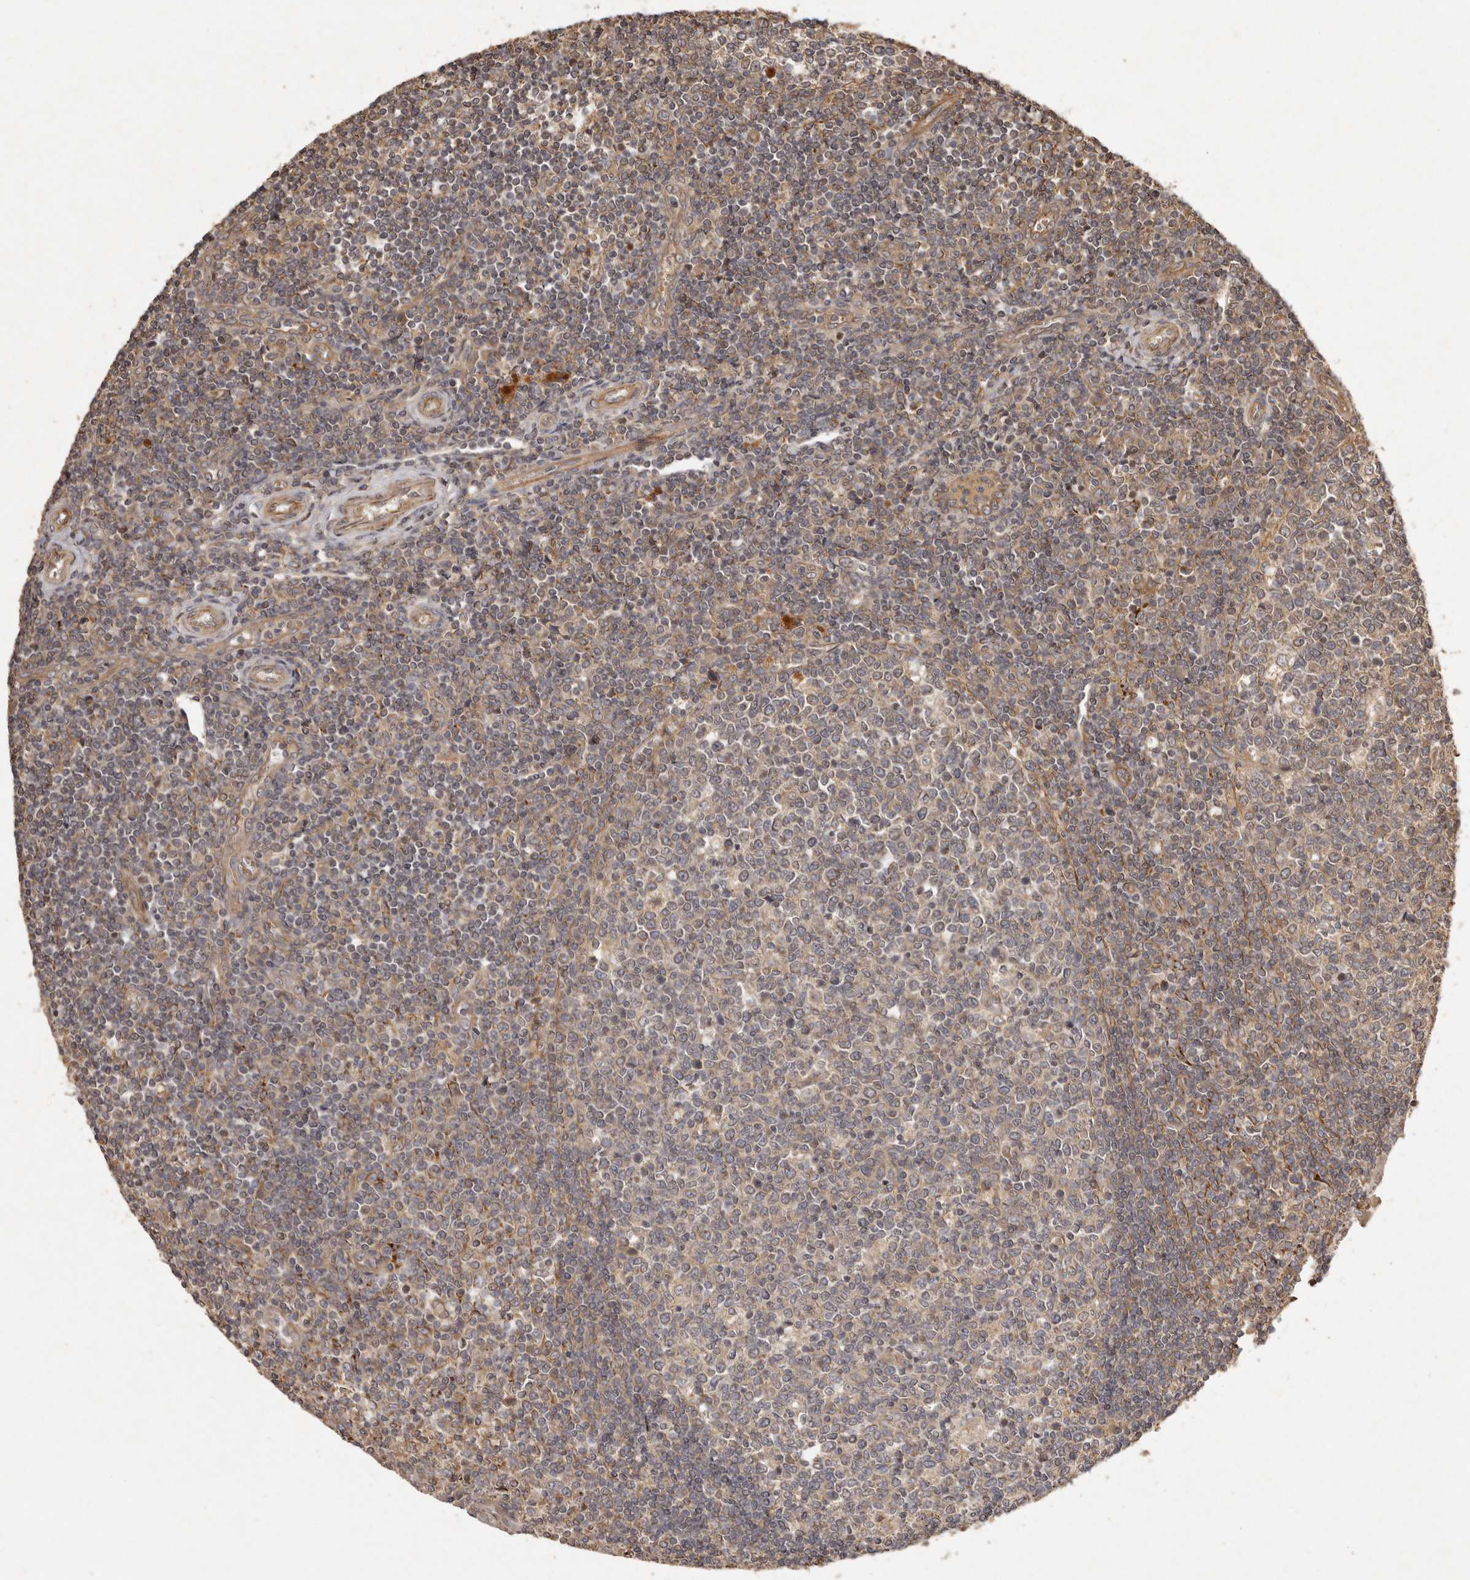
{"staining": {"intensity": "moderate", "quantity": "25%-75%", "location": "cytoplasmic/membranous"}, "tissue": "tonsil", "cell_type": "Germinal center cells", "image_type": "normal", "snomed": [{"axis": "morphology", "description": "Normal tissue, NOS"}, {"axis": "topography", "description": "Tonsil"}], "caption": "A high-resolution image shows IHC staining of unremarkable tonsil, which demonstrates moderate cytoplasmic/membranous staining in about 25%-75% of germinal center cells.", "gene": "SEMA3A", "patient": {"sex": "female", "age": 19}}